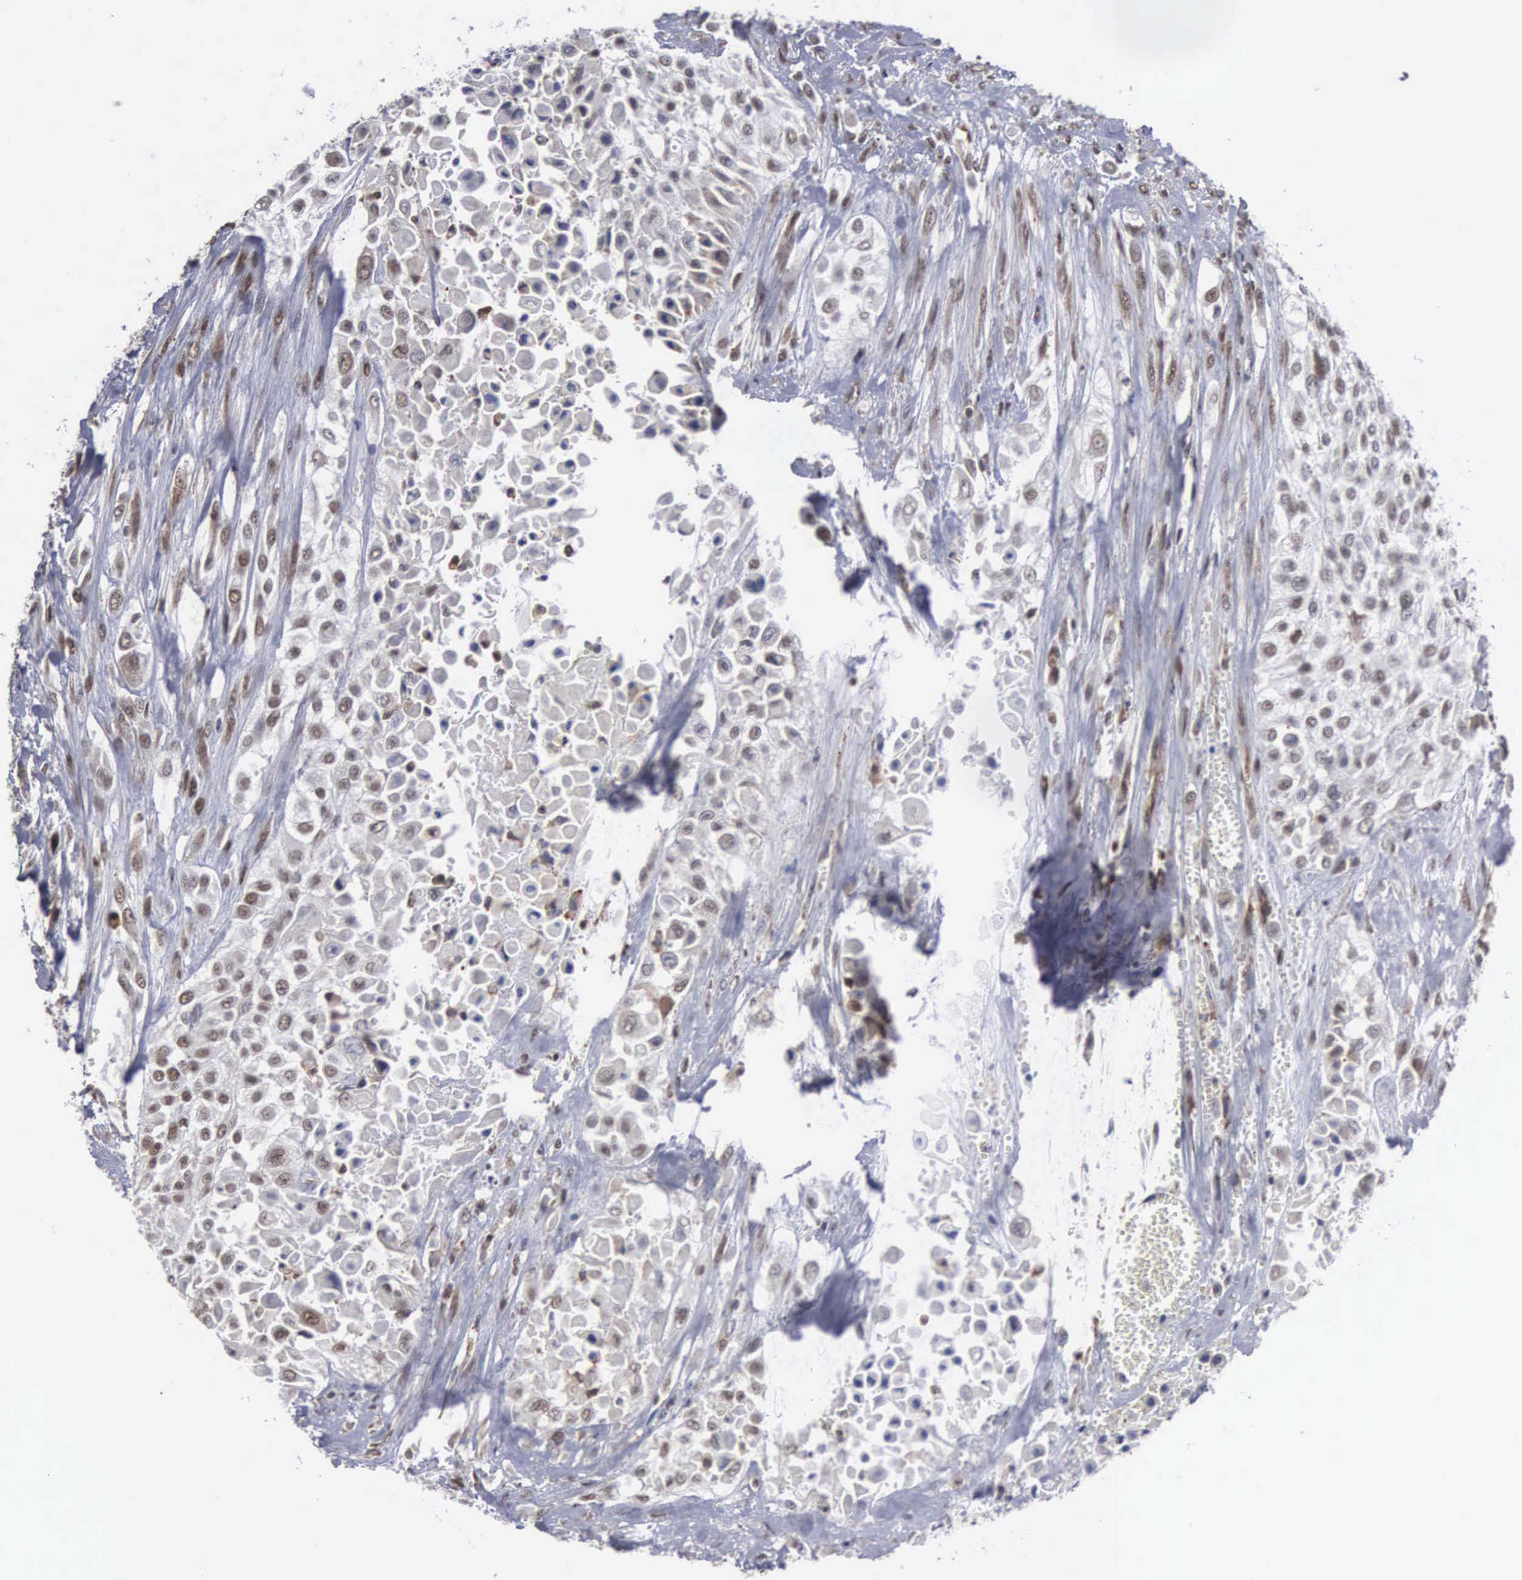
{"staining": {"intensity": "weak", "quantity": "25%-75%", "location": "nuclear"}, "tissue": "urothelial cancer", "cell_type": "Tumor cells", "image_type": "cancer", "snomed": [{"axis": "morphology", "description": "Urothelial carcinoma, High grade"}, {"axis": "topography", "description": "Urinary bladder"}], "caption": "IHC (DAB) staining of human high-grade urothelial carcinoma displays weak nuclear protein staining in approximately 25%-75% of tumor cells. The staining was performed using DAB (3,3'-diaminobenzidine) to visualize the protein expression in brown, while the nuclei were stained in blue with hematoxylin (Magnification: 20x).", "gene": "TRMT5", "patient": {"sex": "male", "age": 57}}